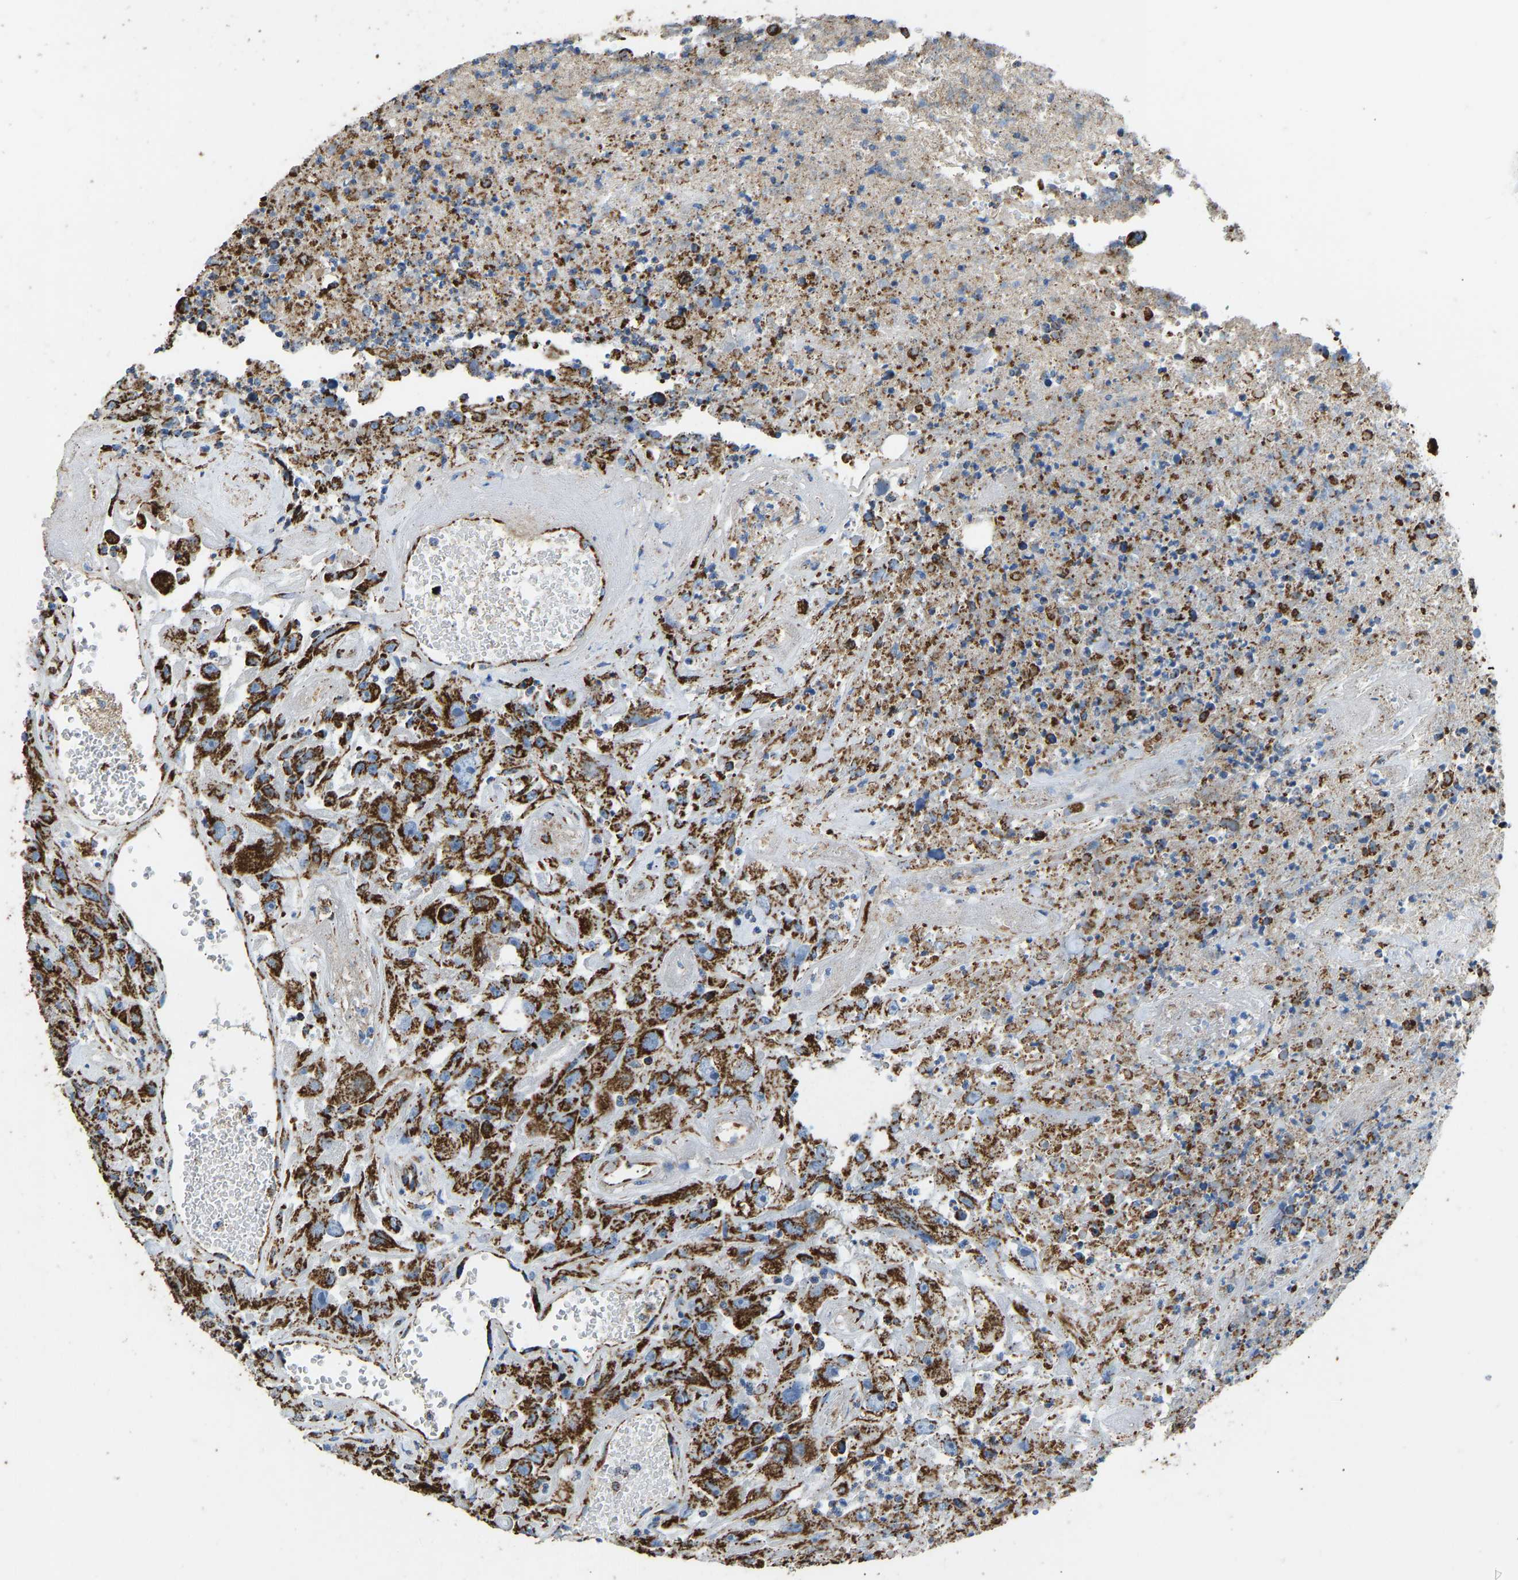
{"staining": {"intensity": "strong", "quantity": ">75%", "location": "cytoplasmic/membranous"}, "tissue": "urothelial cancer", "cell_type": "Tumor cells", "image_type": "cancer", "snomed": [{"axis": "morphology", "description": "Urothelial carcinoma, High grade"}, {"axis": "topography", "description": "Urinary bladder"}], "caption": "The micrograph reveals immunohistochemical staining of urothelial cancer. There is strong cytoplasmic/membranous staining is present in about >75% of tumor cells. (Stains: DAB (3,3'-diaminobenzidine) in brown, nuclei in blue, Microscopy: brightfield microscopy at high magnification).", "gene": "IRX6", "patient": {"sex": "male", "age": 46}}